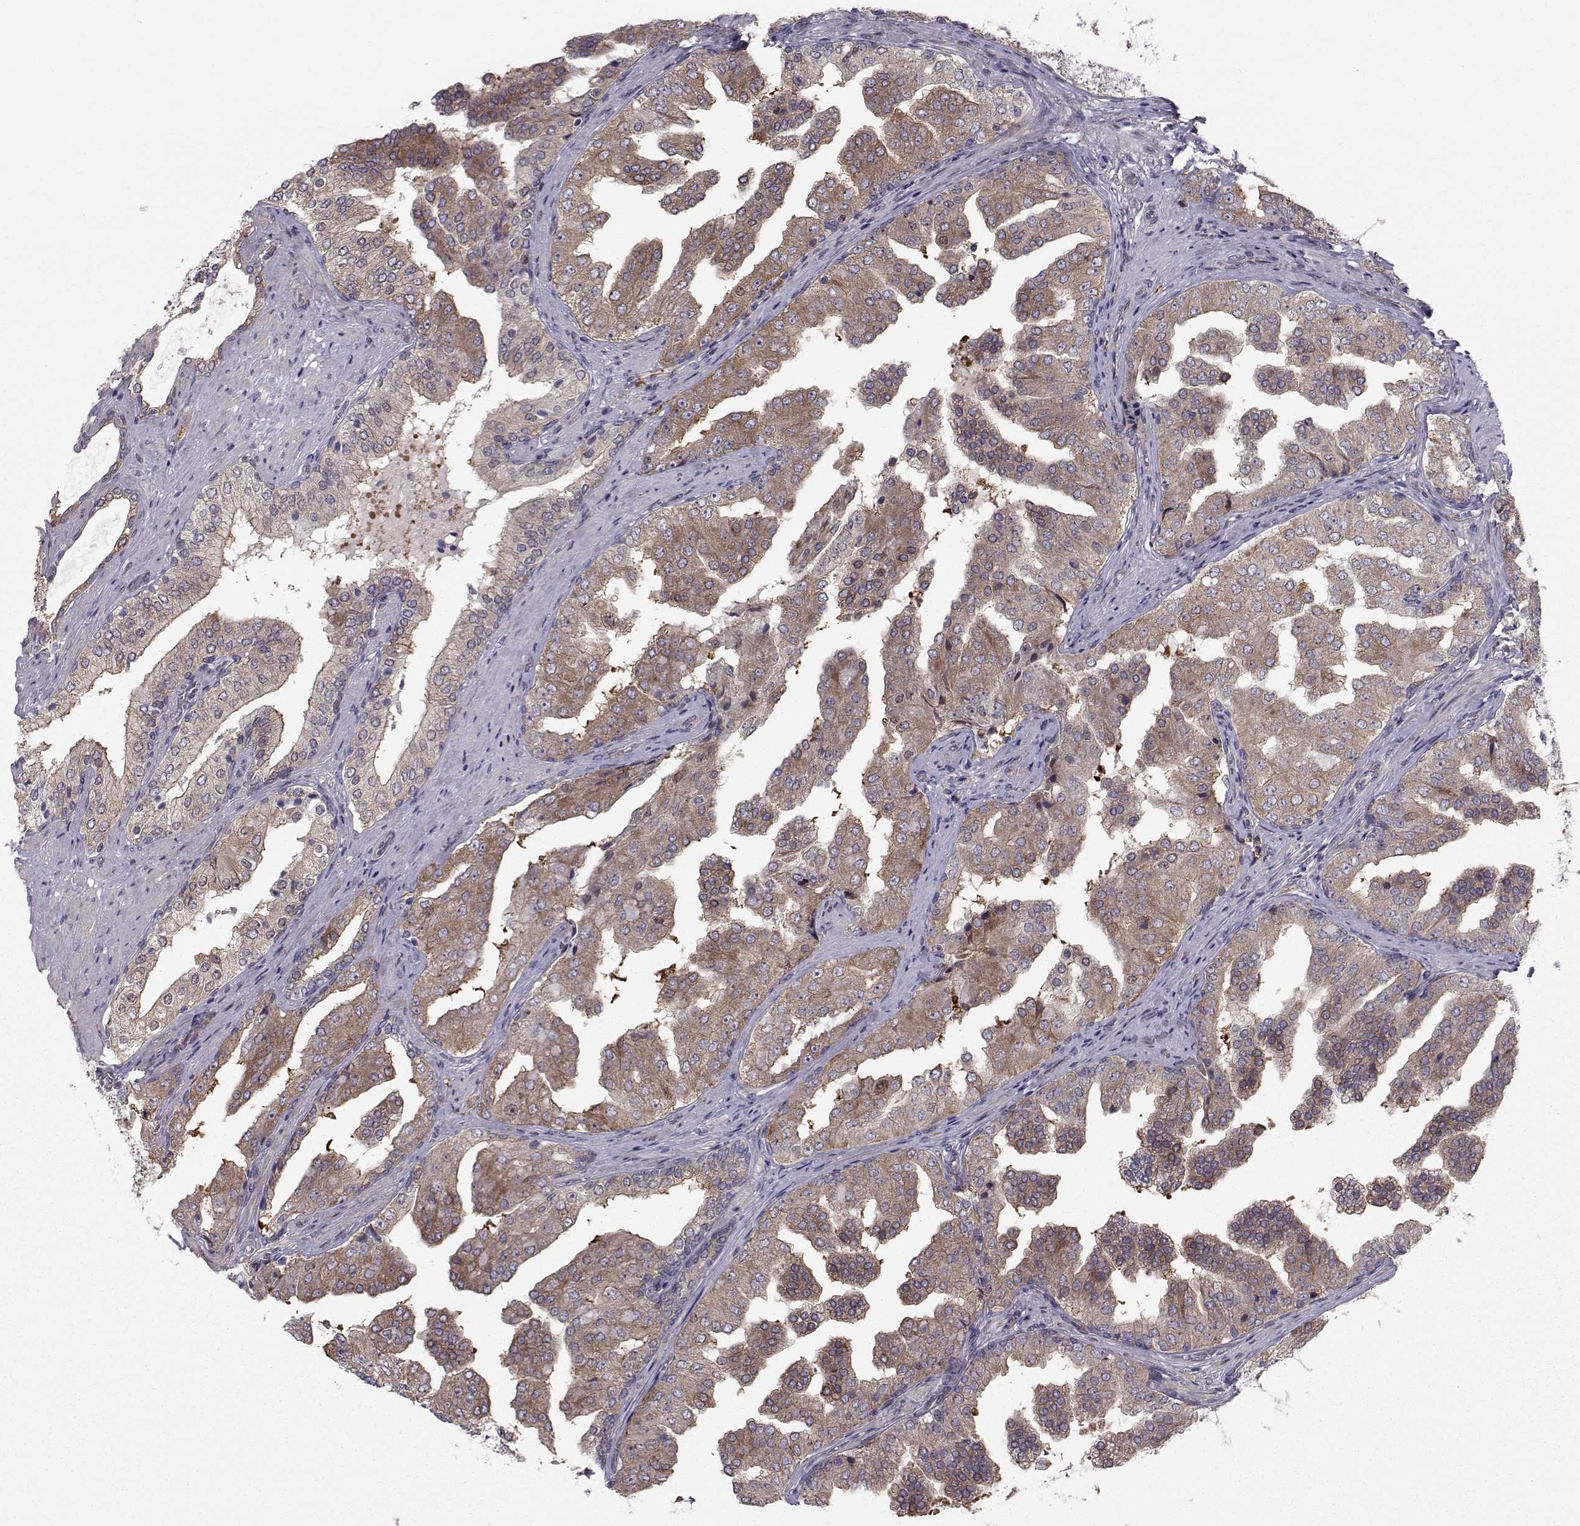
{"staining": {"intensity": "moderate", "quantity": "25%-75%", "location": "cytoplasmic/membranous"}, "tissue": "prostate cancer", "cell_type": "Tumor cells", "image_type": "cancer", "snomed": [{"axis": "morphology", "description": "Adenocarcinoma, Low grade"}, {"axis": "topography", "description": "Prostate and seminal vesicle, NOS"}], "caption": "Human low-grade adenocarcinoma (prostate) stained with a protein marker displays moderate staining in tumor cells.", "gene": "HSP90AB1", "patient": {"sex": "male", "age": 61}}